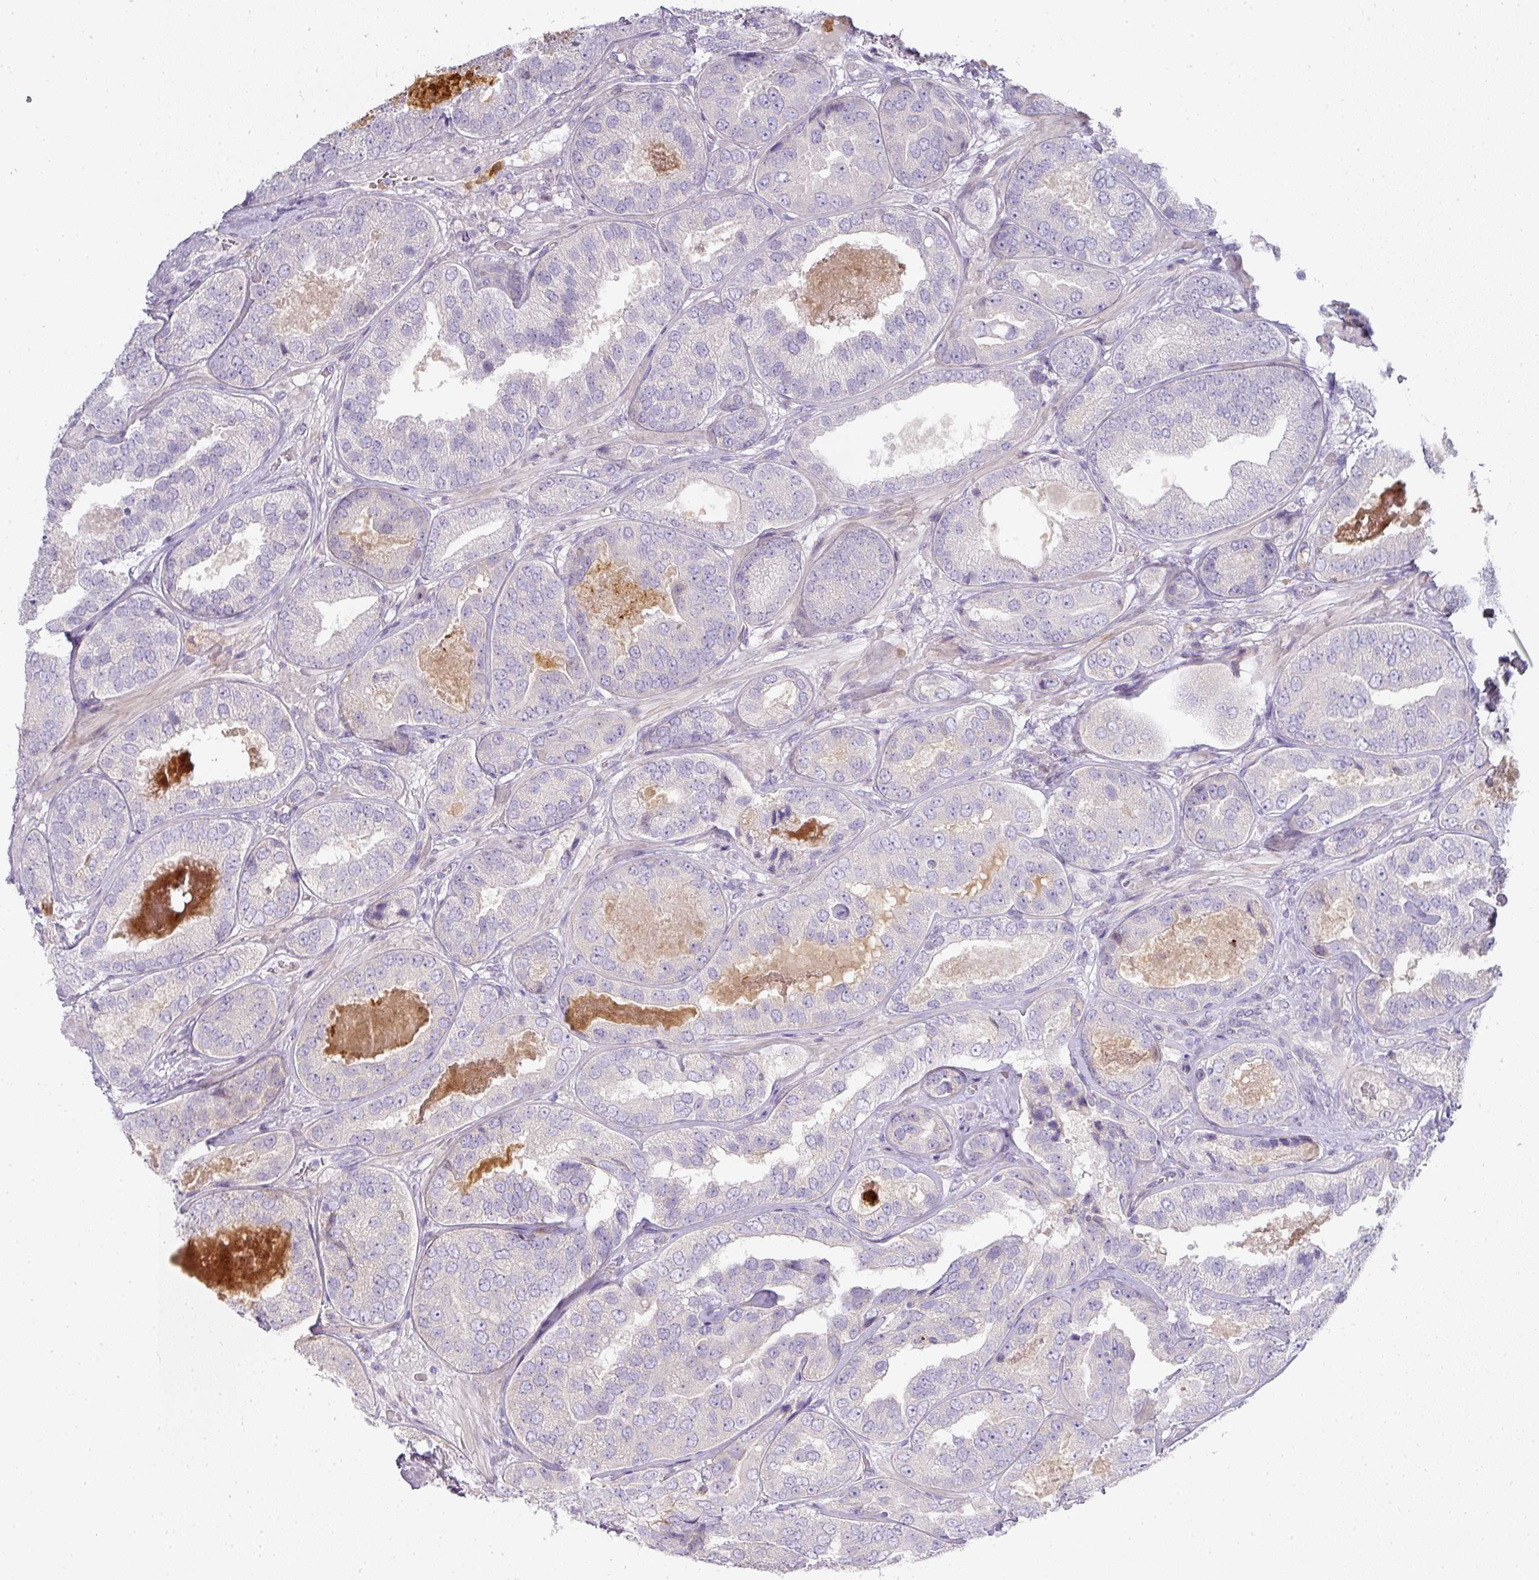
{"staining": {"intensity": "negative", "quantity": "none", "location": "none"}, "tissue": "prostate cancer", "cell_type": "Tumor cells", "image_type": "cancer", "snomed": [{"axis": "morphology", "description": "Adenocarcinoma, High grade"}, {"axis": "topography", "description": "Prostate"}], "caption": "Tumor cells are negative for protein expression in human prostate cancer (adenocarcinoma (high-grade)).", "gene": "HHEX", "patient": {"sex": "male", "age": 63}}